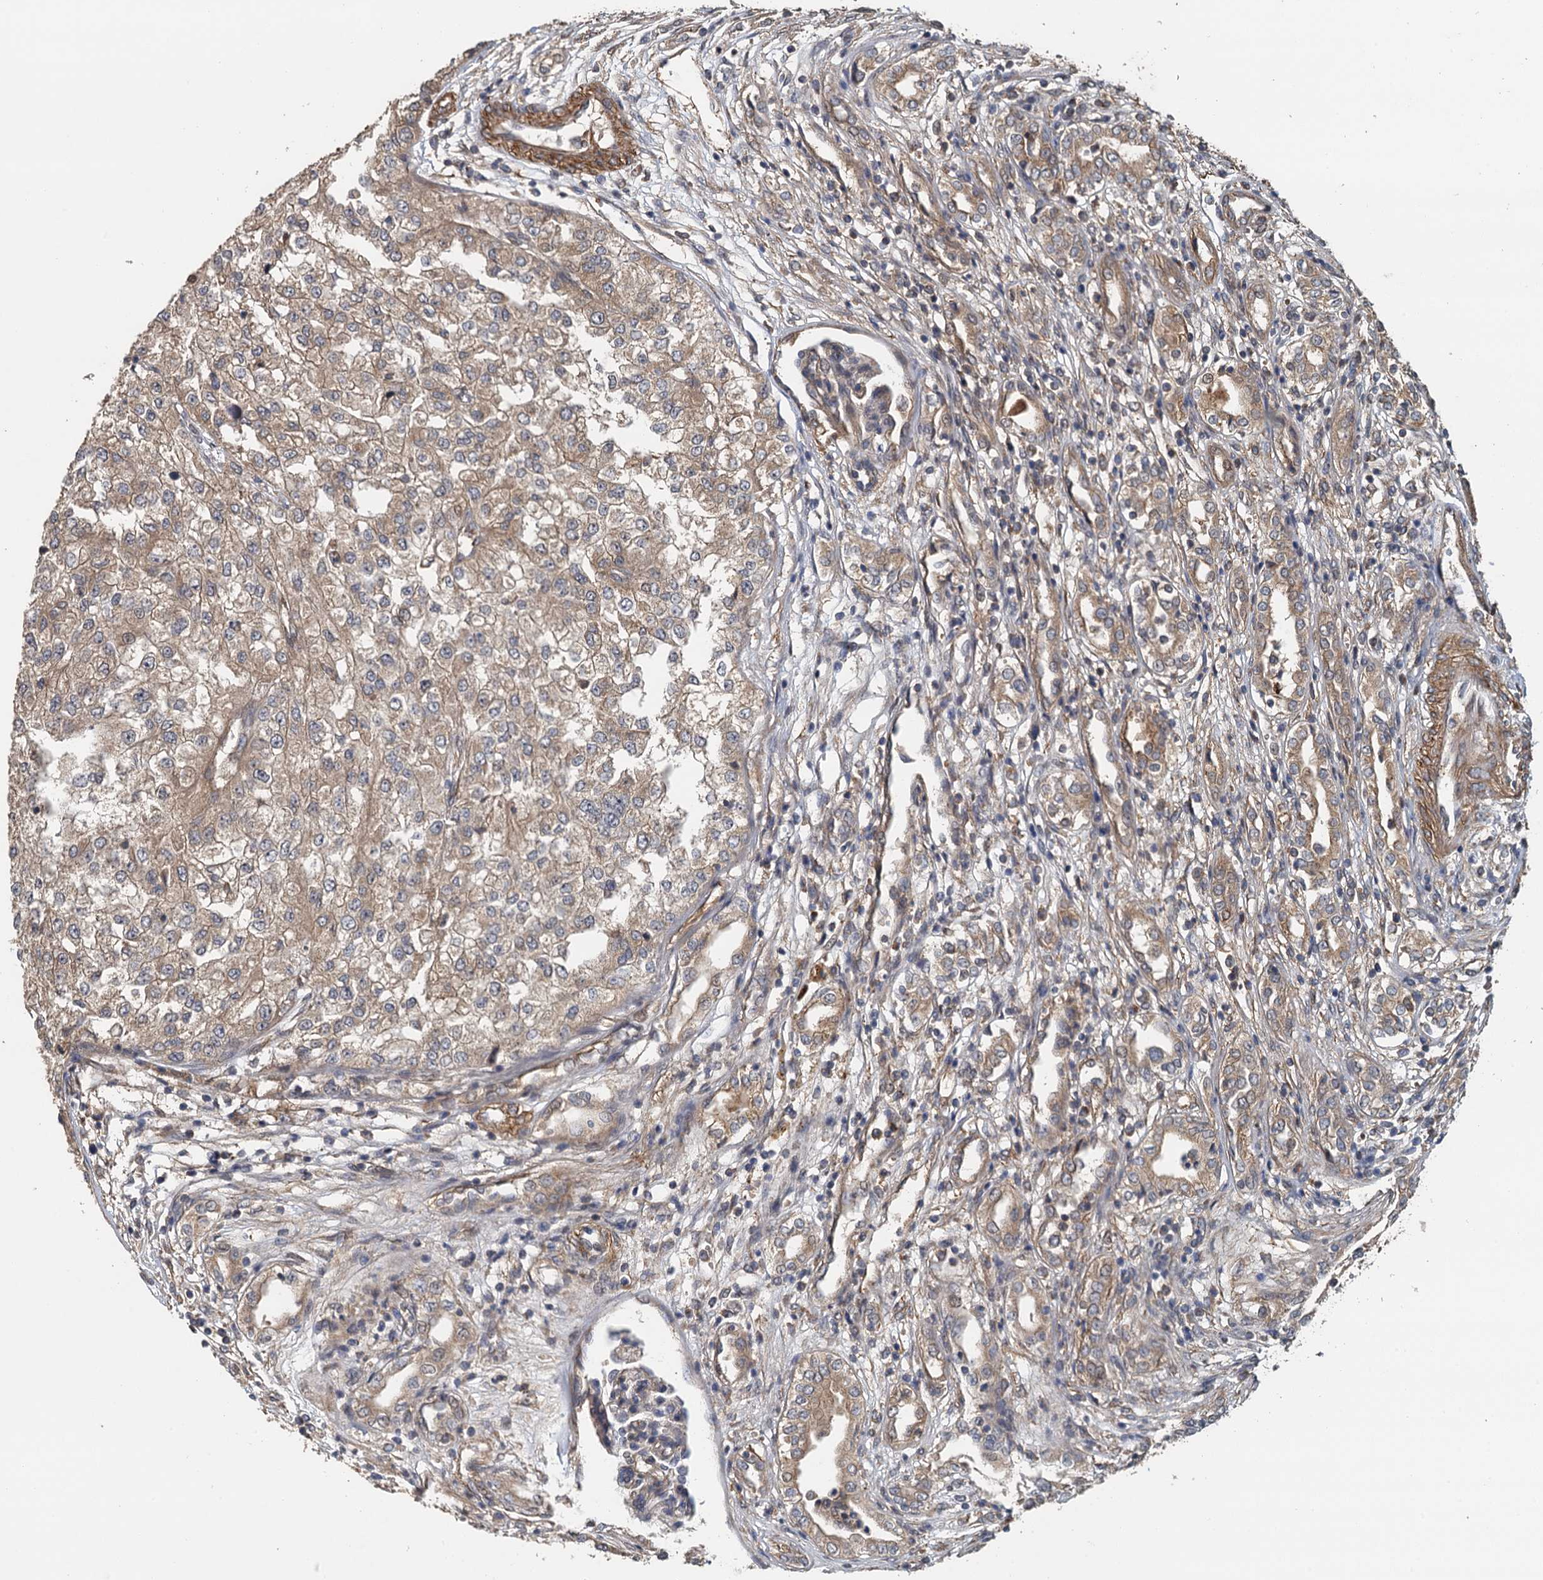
{"staining": {"intensity": "weak", "quantity": ">75%", "location": "cytoplasmic/membranous"}, "tissue": "renal cancer", "cell_type": "Tumor cells", "image_type": "cancer", "snomed": [{"axis": "morphology", "description": "Adenocarcinoma, NOS"}, {"axis": "topography", "description": "Kidney"}], "caption": "Human renal cancer (adenocarcinoma) stained for a protein (brown) displays weak cytoplasmic/membranous positive expression in approximately >75% of tumor cells.", "gene": "MEAK7", "patient": {"sex": "female", "age": 54}}